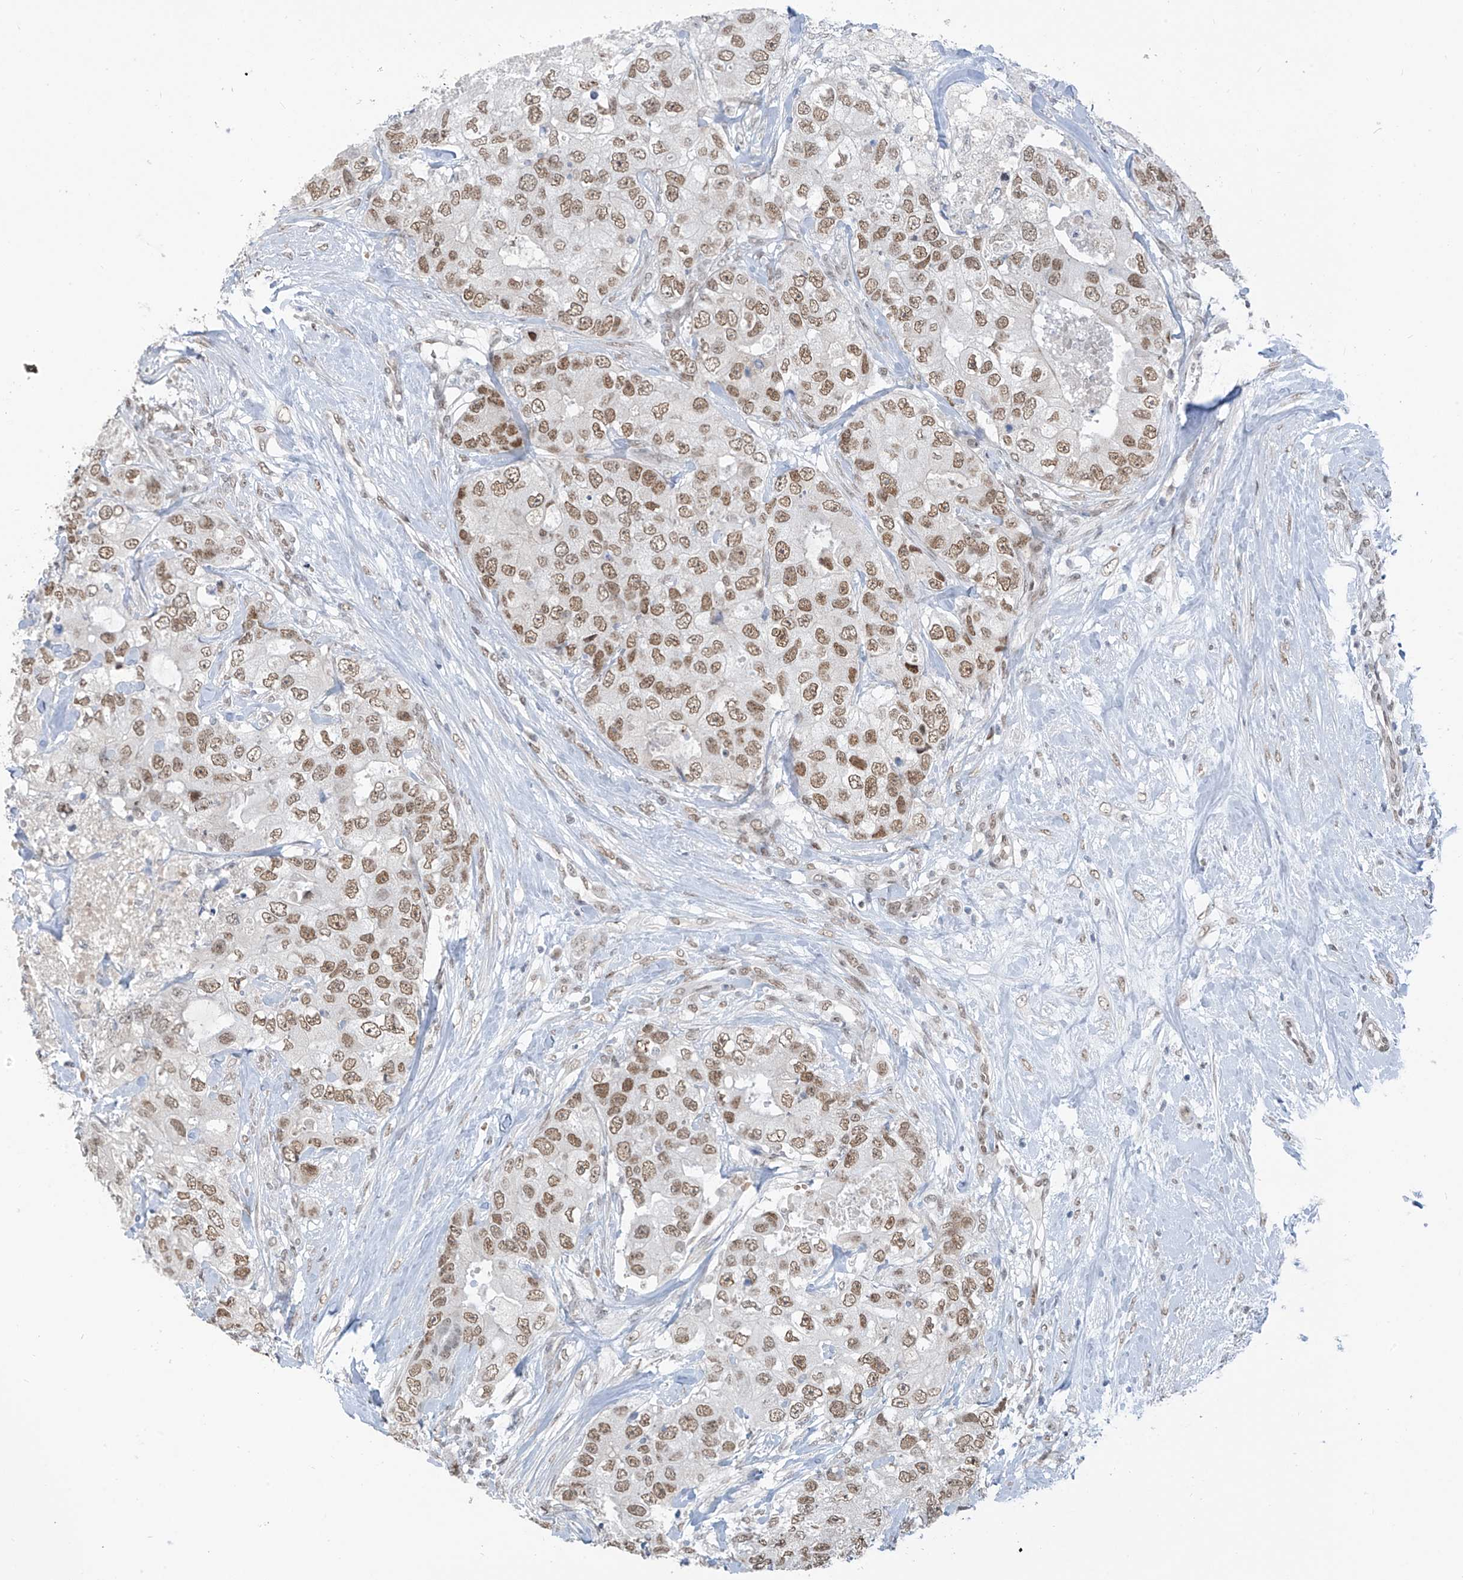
{"staining": {"intensity": "moderate", "quantity": ">75%", "location": "nuclear"}, "tissue": "breast cancer", "cell_type": "Tumor cells", "image_type": "cancer", "snomed": [{"axis": "morphology", "description": "Duct carcinoma"}, {"axis": "topography", "description": "Breast"}], "caption": "Tumor cells exhibit medium levels of moderate nuclear staining in about >75% of cells in breast cancer (infiltrating ductal carcinoma).", "gene": "MCM9", "patient": {"sex": "female", "age": 62}}